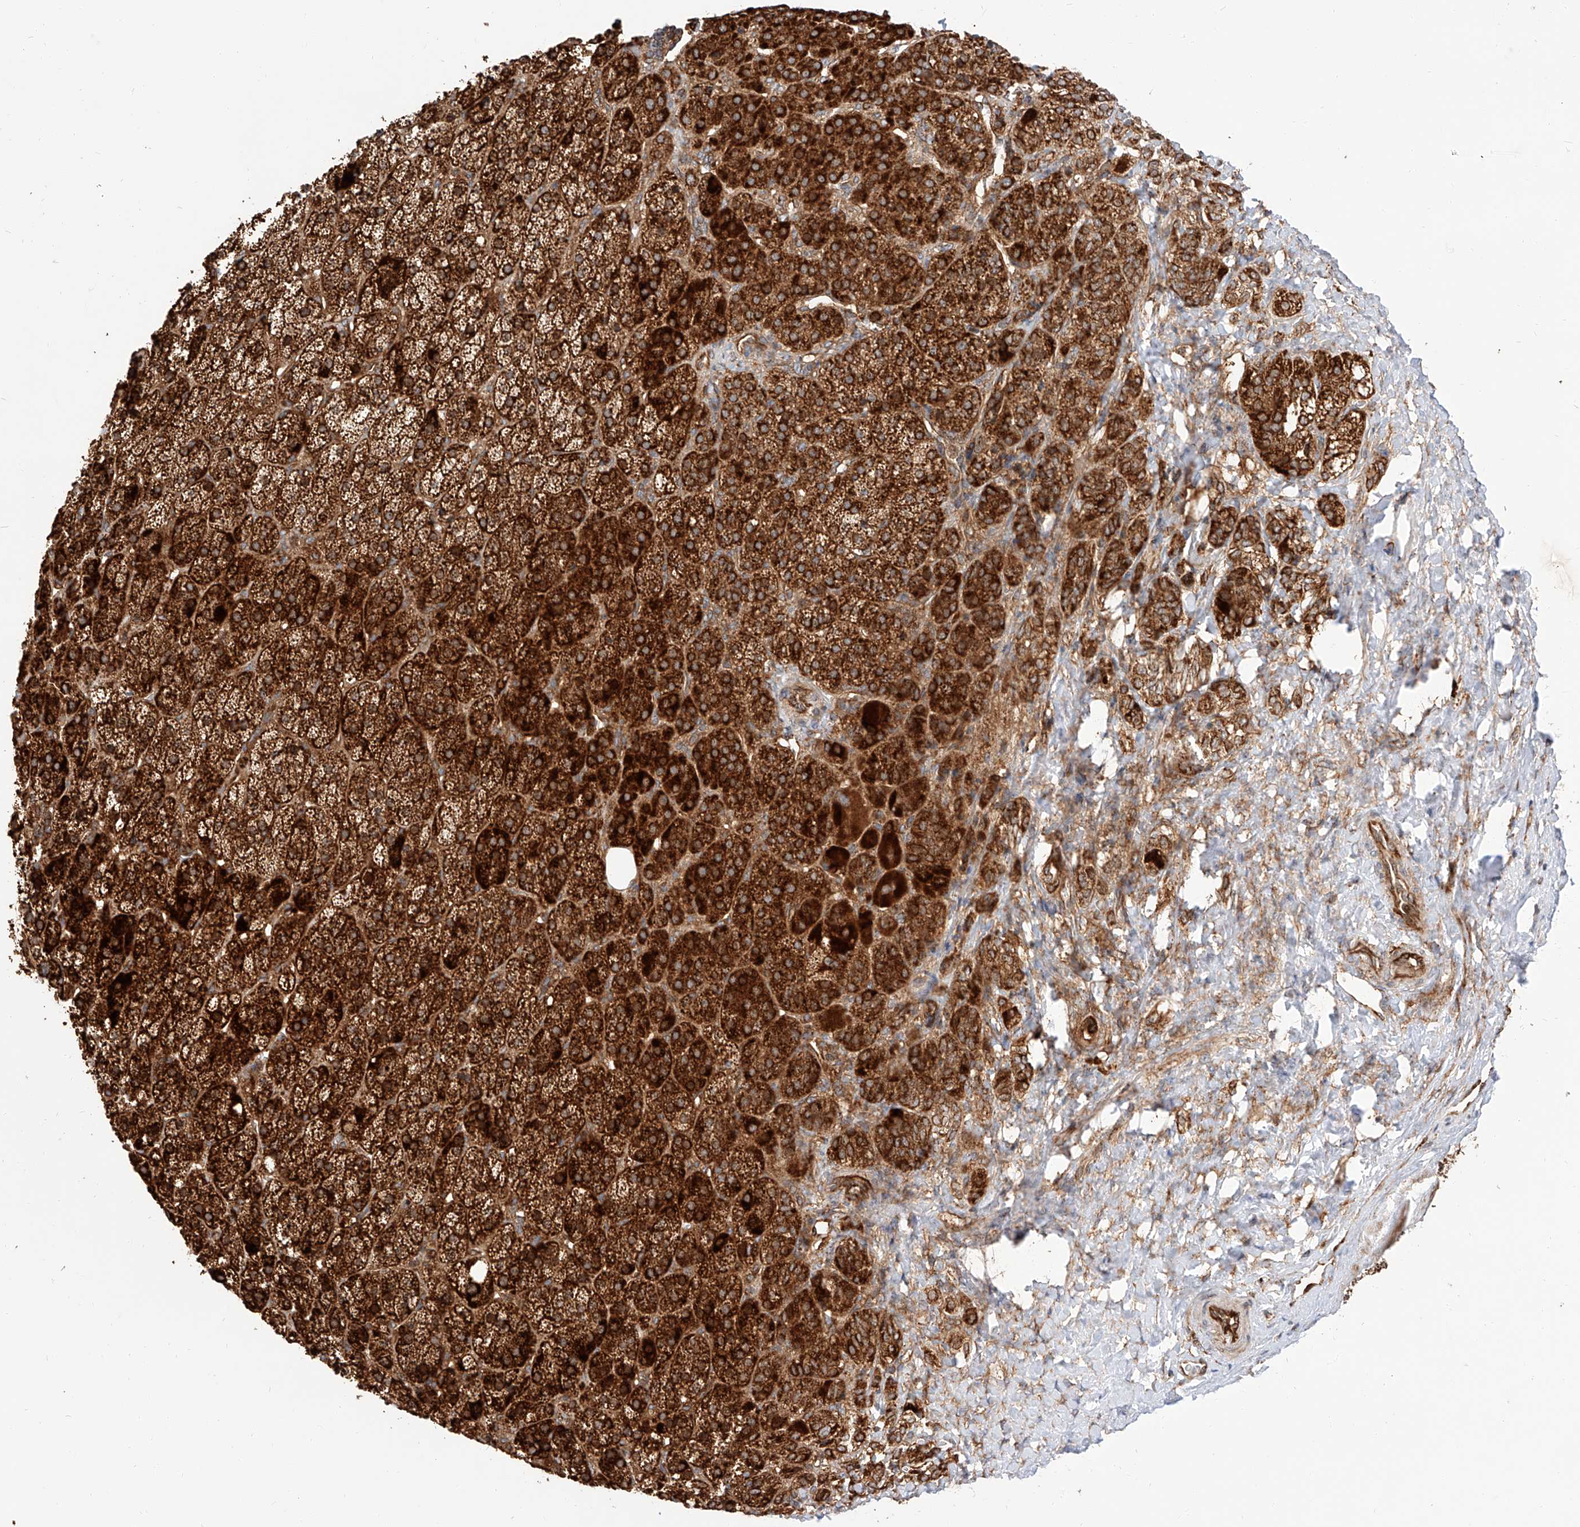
{"staining": {"intensity": "strong", "quantity": ">75%", "location": "cytoplasmic/membranous"}, "tissue": "adrenal gland", "cell_type": "Glandular cells", "image_type": "normal", "snomed": [{"axis": "morphology", "description": "Normal tissue, NOS"}, {"axis": "topography", "description": "Adrenal gland"}], "caption": "A photomicrograph of human adrenal gland stained for a protein exhibits strong cytoplasmic/membranous brown staining in glandular cells.", "gene": "ISCA2", "patient": {"sex": "female", "age": 57}}